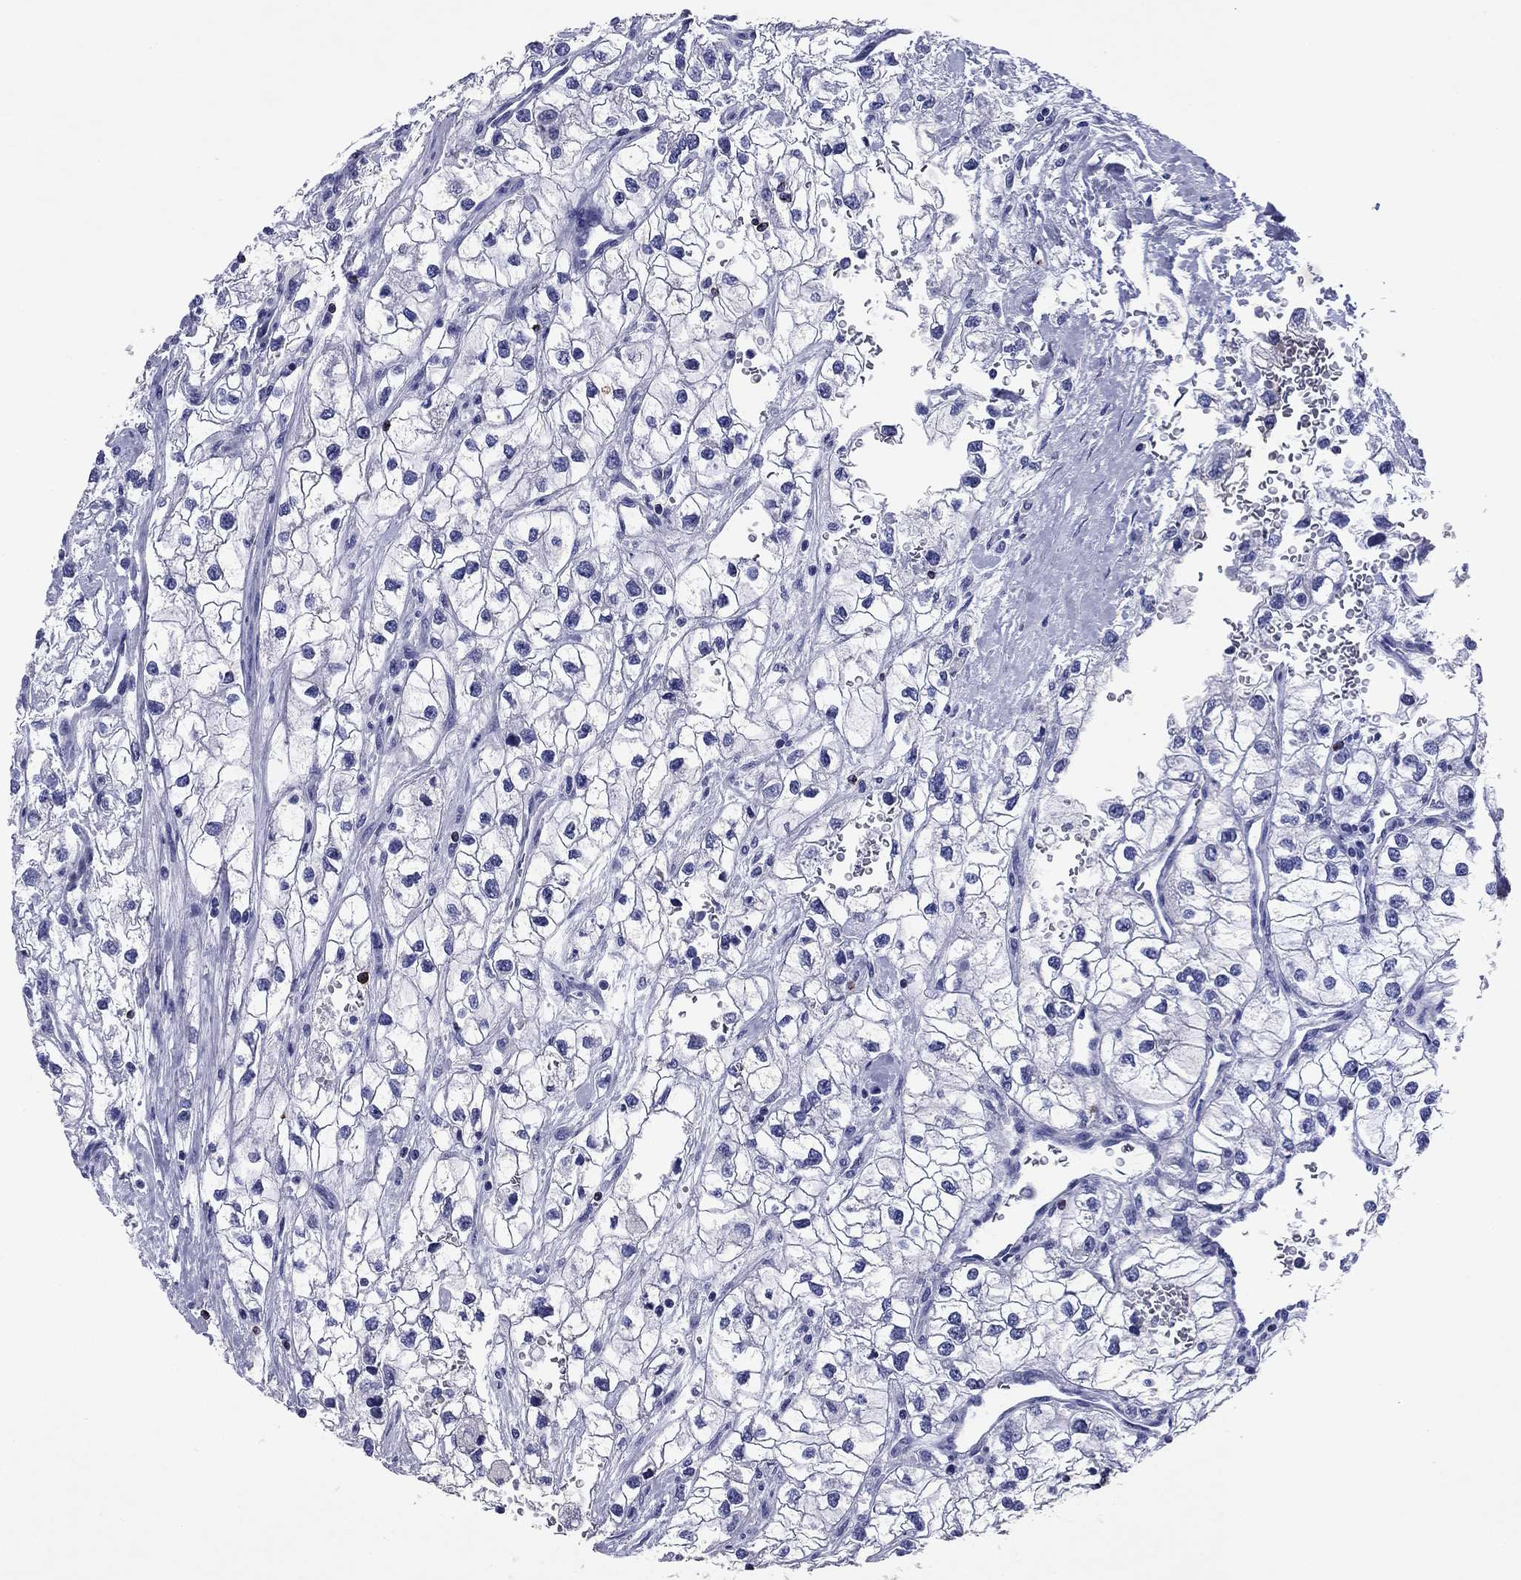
{"staining": {"intensity": "negative", "quantity": "none", "location": "none"}, "tissue": "renal cancer", "cell_type": "Tumor cells", "image_type": "cancer", "snomed": [{"axis": "morphology", "description": "Adenocarcinoma, NOS"}, {"axis": "topography", "description": "Kidney"}], "caption": "The immunohistochemistry (IHC) micrograph has no significant expression in tumor cells of adenocarcinoma (renal) tissue.", "gene": "GZMK", "patient": {"sex": "male", "age": 59}}